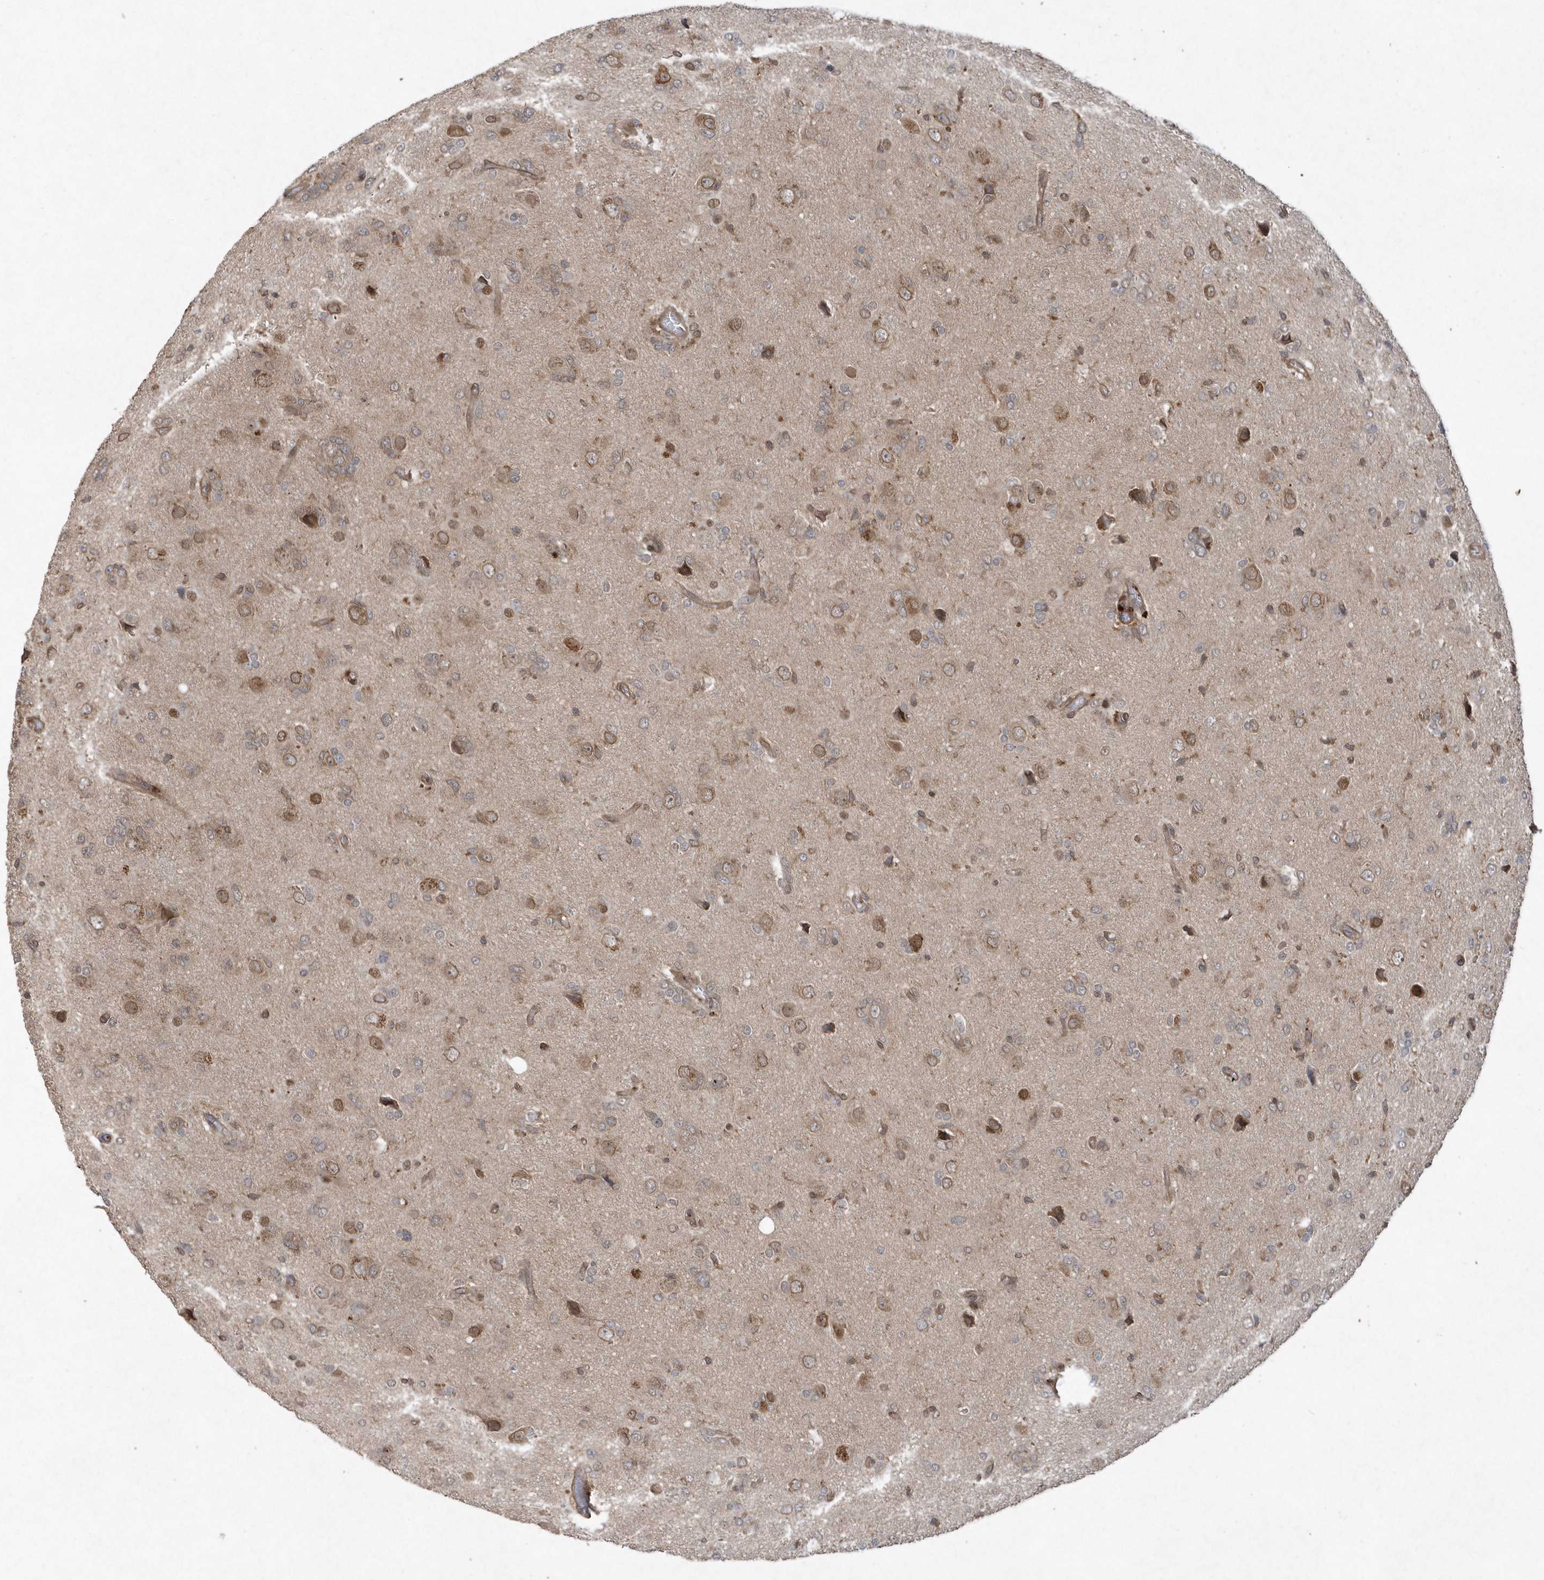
{"staining": {"intensity": "weak", "quantity": "25%-75%", "location": "cytoplasmic/membranous"}, "tissue": "glioma", "cell_type": "Tumor cells", "image_type": "cancer", "snomed": [{"axis": "morphology", "description": "Glioma, malignant, High grade"}, {"axis": "topography", "description": "Brain"}], "caption": "This is an image of IHC staining of malignant high-grade glioma, which shows weak positivity in the cytoplasmic/membranous of tumor cells.", "gene": "ACYP1", "patient": {"sex": "female", "age": 59}}